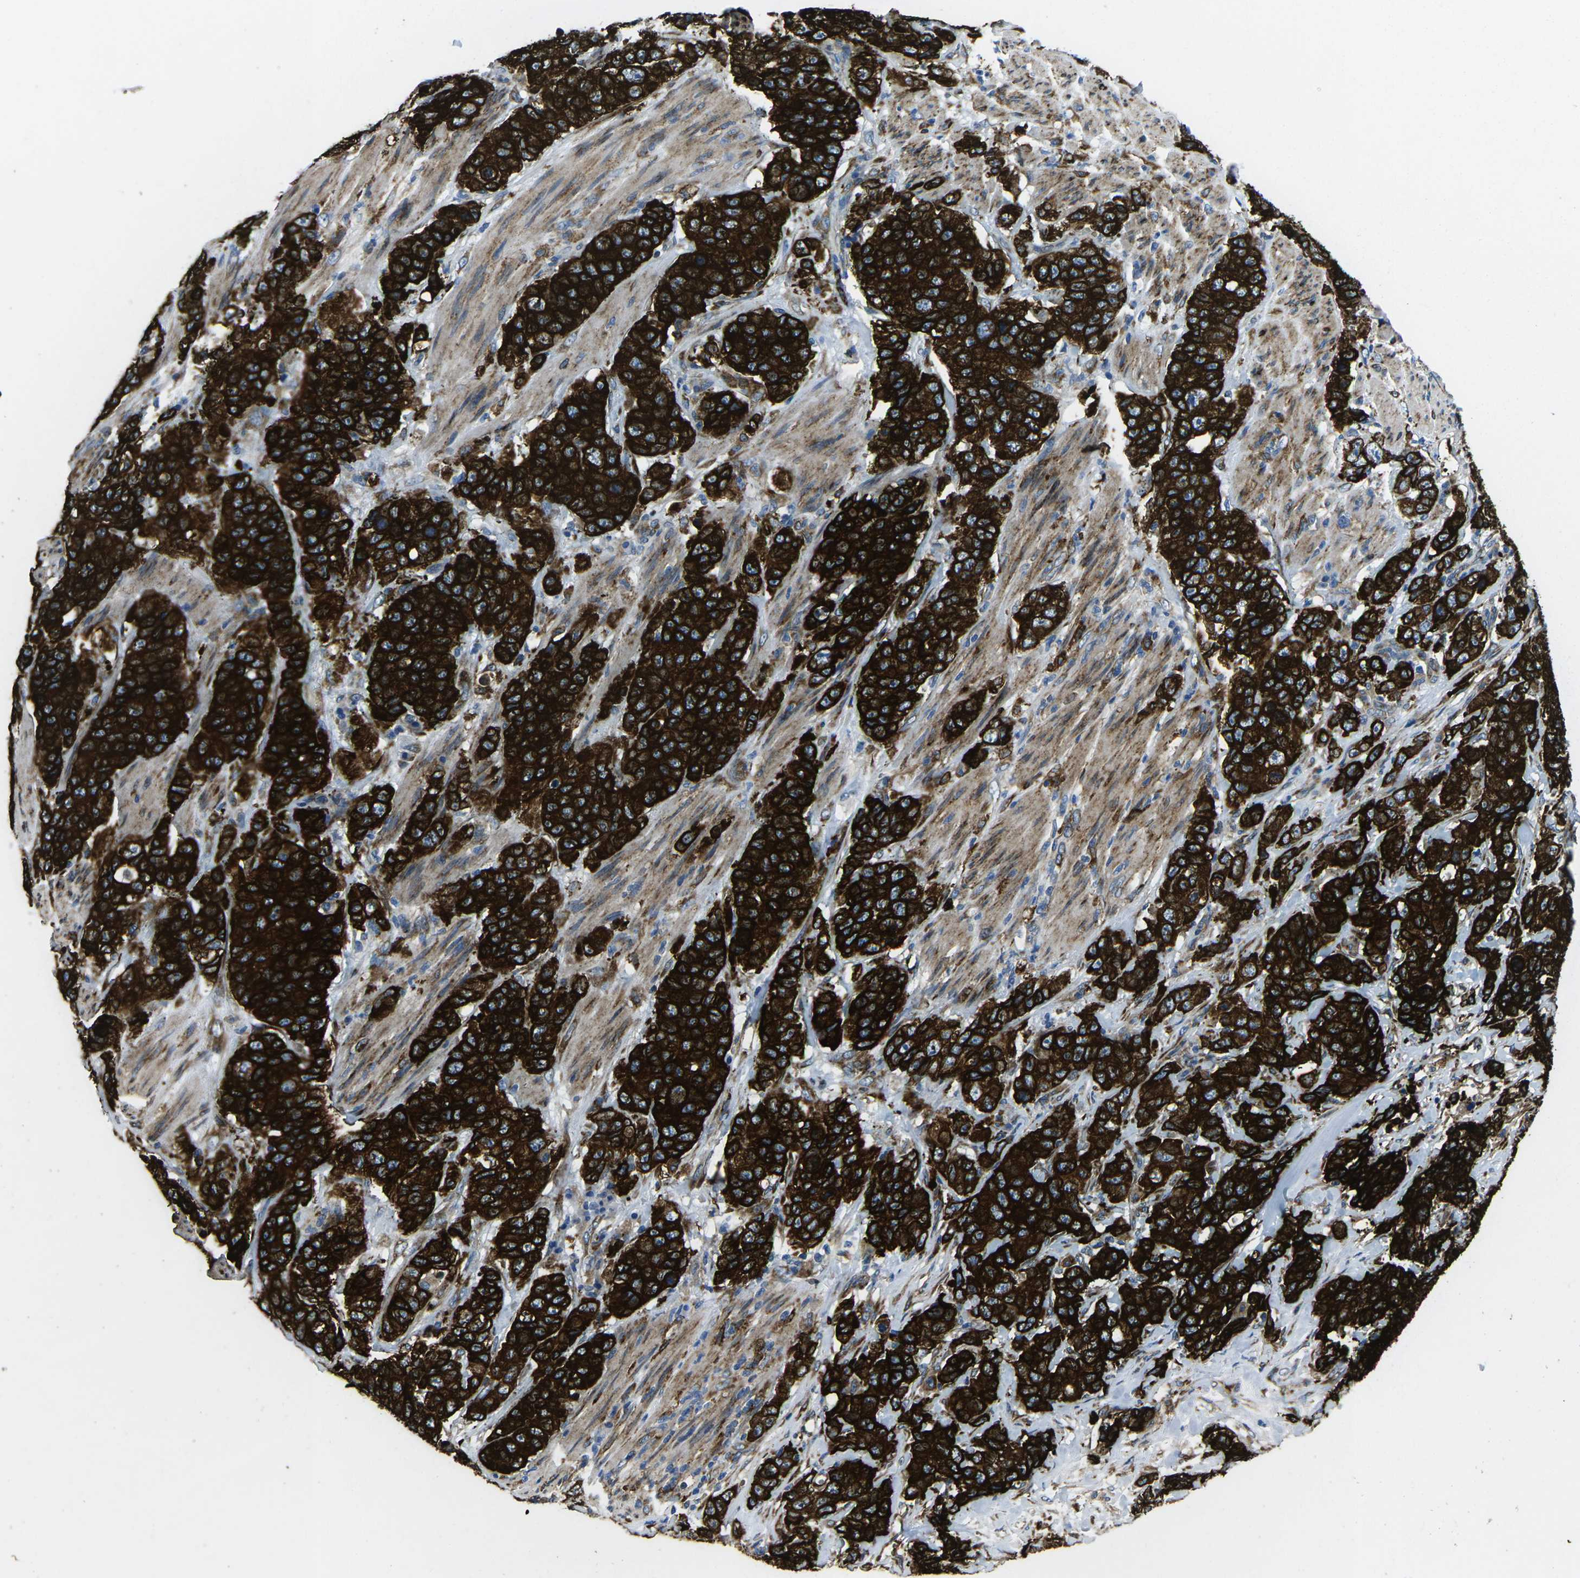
{"staining": {"intensity": "strong", "quantity": ">75%", "location": "cytoplasmic/membranous"}, "tissue": "stomach cancer", "cell_type": "Tumor cells", "image_type": "cancer", "snomed": [{"axis": "morphology", "description": "Adenocarcinoma, NOS"}, {"axis": "topography", "description": "Stomach"}], "caption": "Immunohistochemistry (IHC) (DAB) staining of human adenocarcinoma (stomach) demonstrates strong cytoplasmic/membranous protein positivity in about >75% of tumor cells. (IHC, brightfield microscopy, high magnification).", "gene": "PDZD8", "patient": {"sex": "male", "age": 48}}